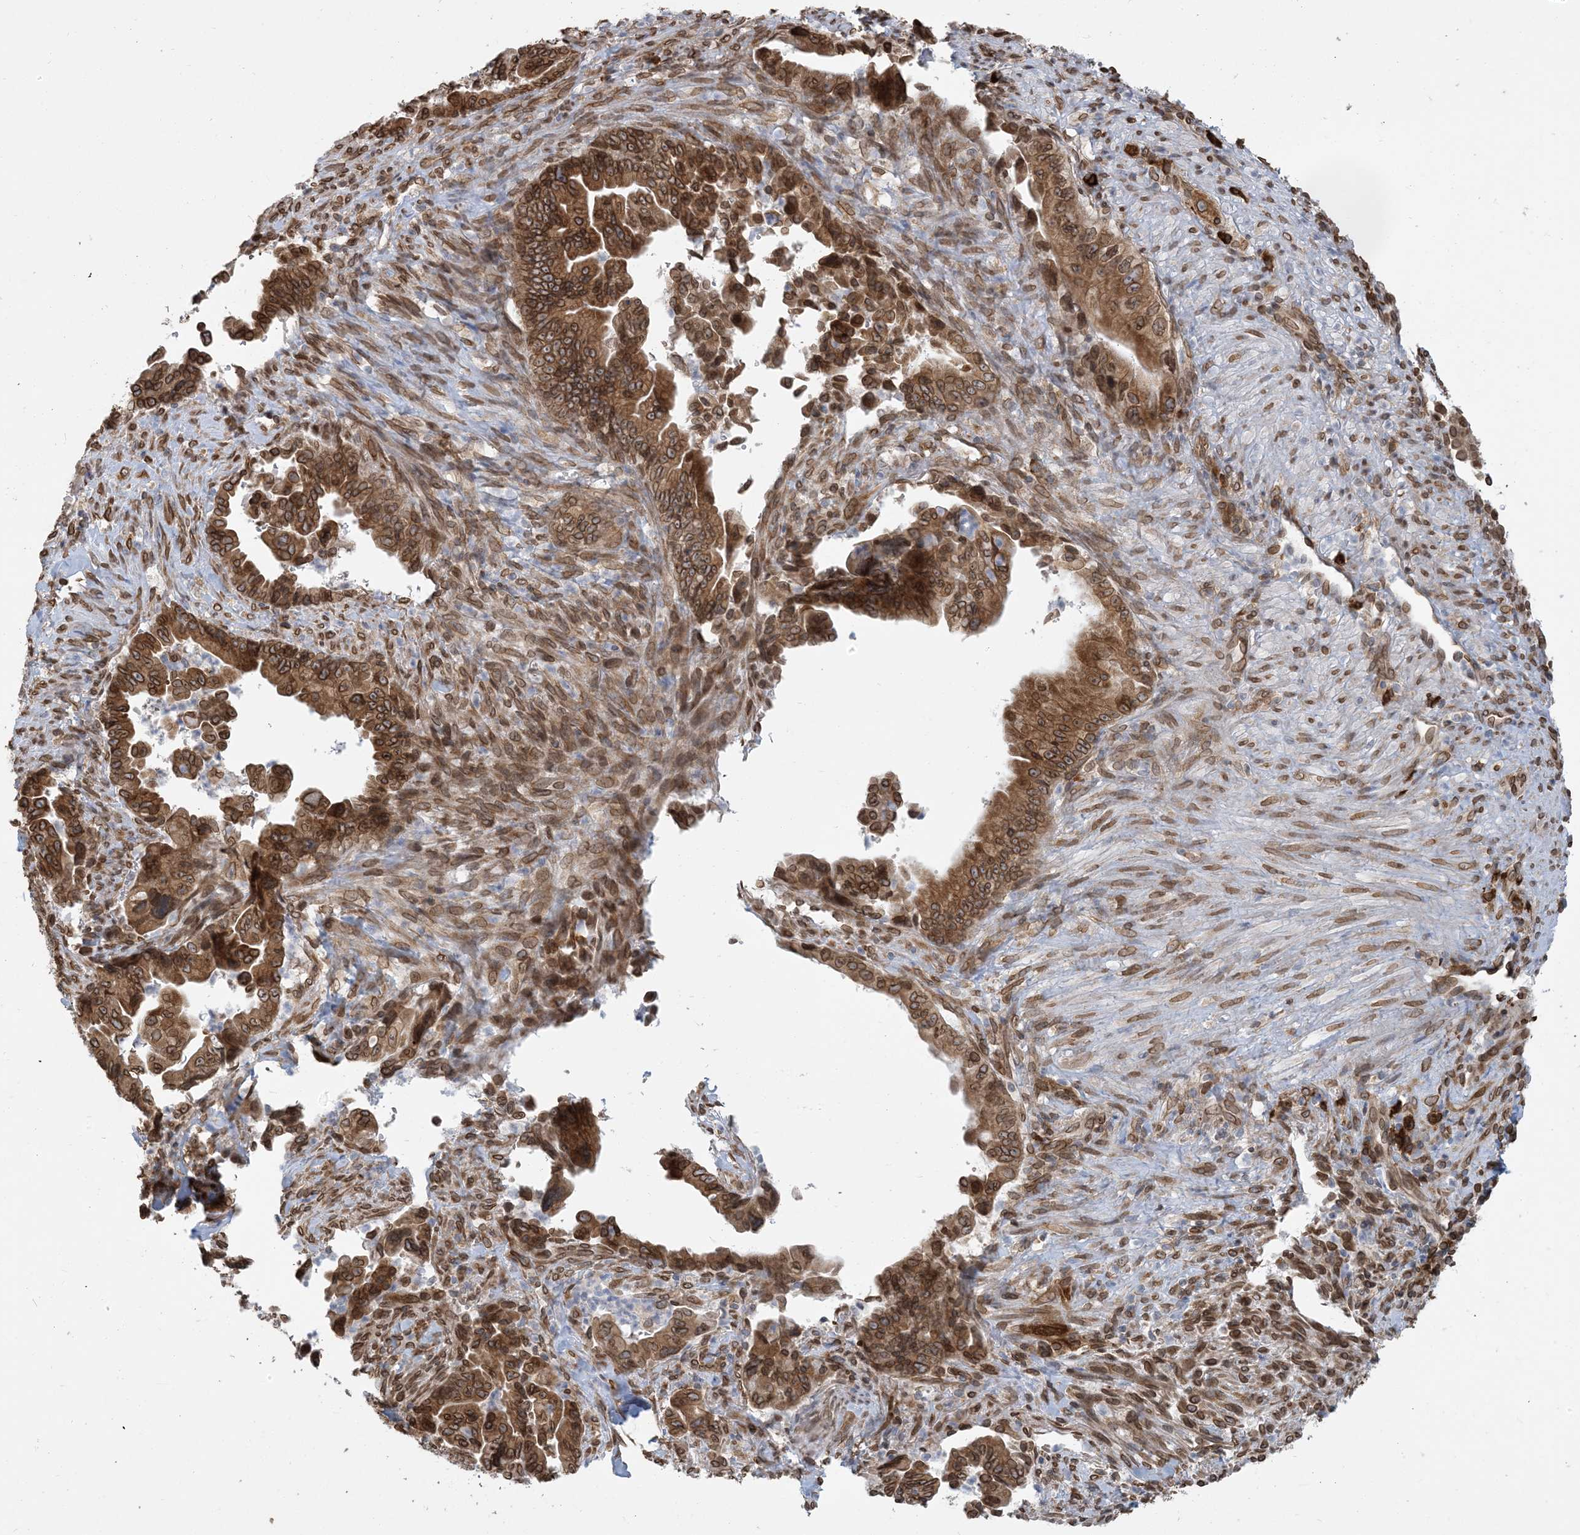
{"staining": {"intensity": "moderate", "quantity": ">75%", "location": "cytoplasmic/membranous,nuclear"}, "tissue": "pancreatic cancer", "cell_type": "Tumor cells", "image_type": "cancer", "snomed": [{"axis": "morphology", "description": "Adenocarcinoma, NOS"}, {"axis": "topography", "description": "Pancreas"}], "caption": "Immunohistochemistry image of human pancreatic cancer (adenocarcinoma) stained for a protein (brown), which reveals medium levels of moderate cytoplasmic/membranous and nuclear expression in about >75% of tumor cells.", "gene": "WWP1", "patient": {"sex": "male", "age": 70}}